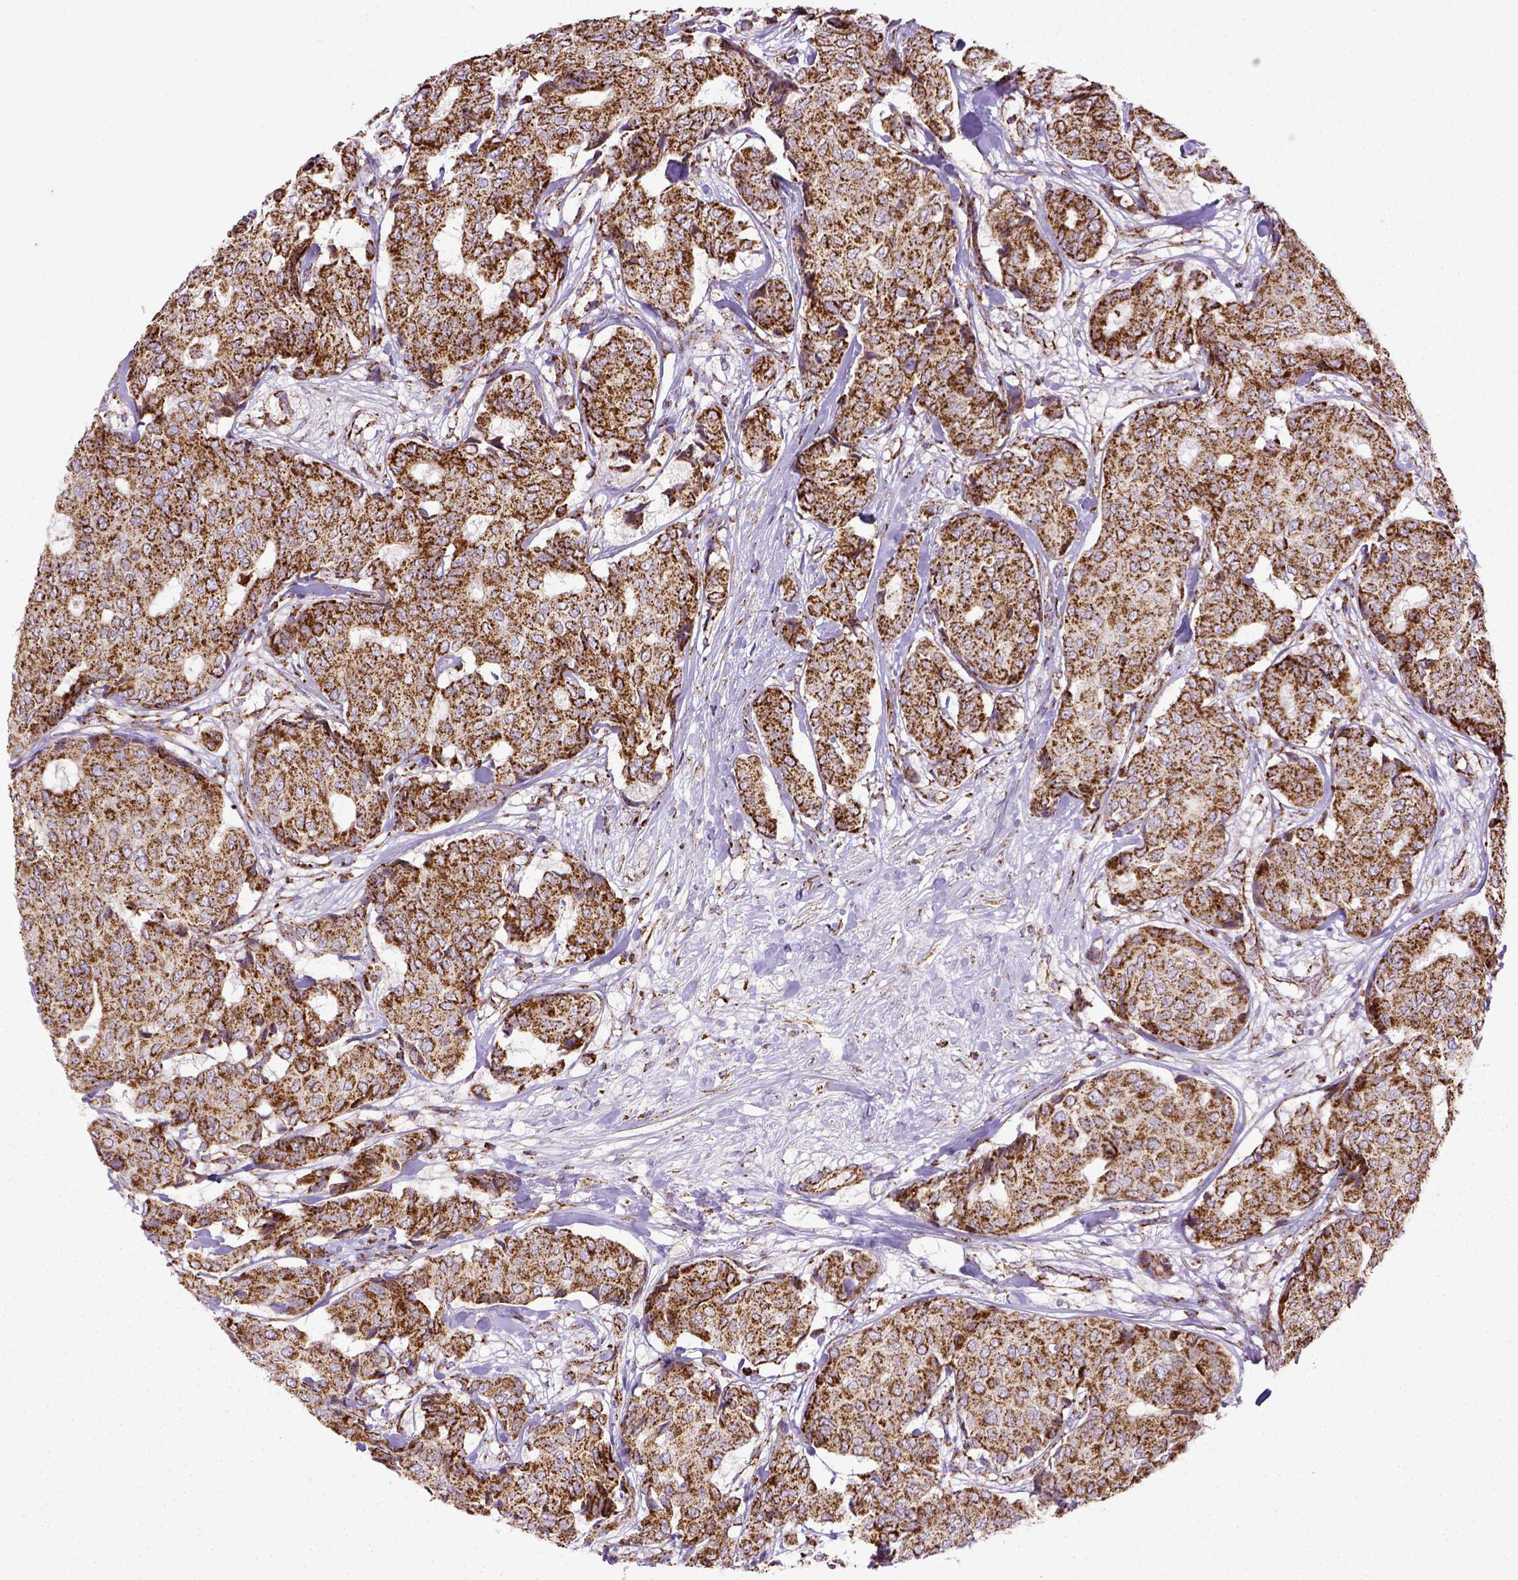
{"staining": {"intensity": "moderate", "quantity": ">75%", "location": "cytoplasmic/membranous"}, "tissue": "breast cancer", "cell_type": "Tumor cells", "image_type": "cancer", "snomed": [{"axis": "morphology", "description": "Duct carcinoma"}, {"axis": "topography", "description": "Breast"}], "caption": "Protein staining of breast cancer (invasive ductal carcinoma) tissue displays moderate cytoplasmic/membranous positivity in approximately >75% of tumor cells. (Stains: DAB in brown, nuclei in blue, Microscopy: brightfield microscopy at high magnification).", "gene": "MT-CO1", "patient": {"sex": "female", "age": 75}}